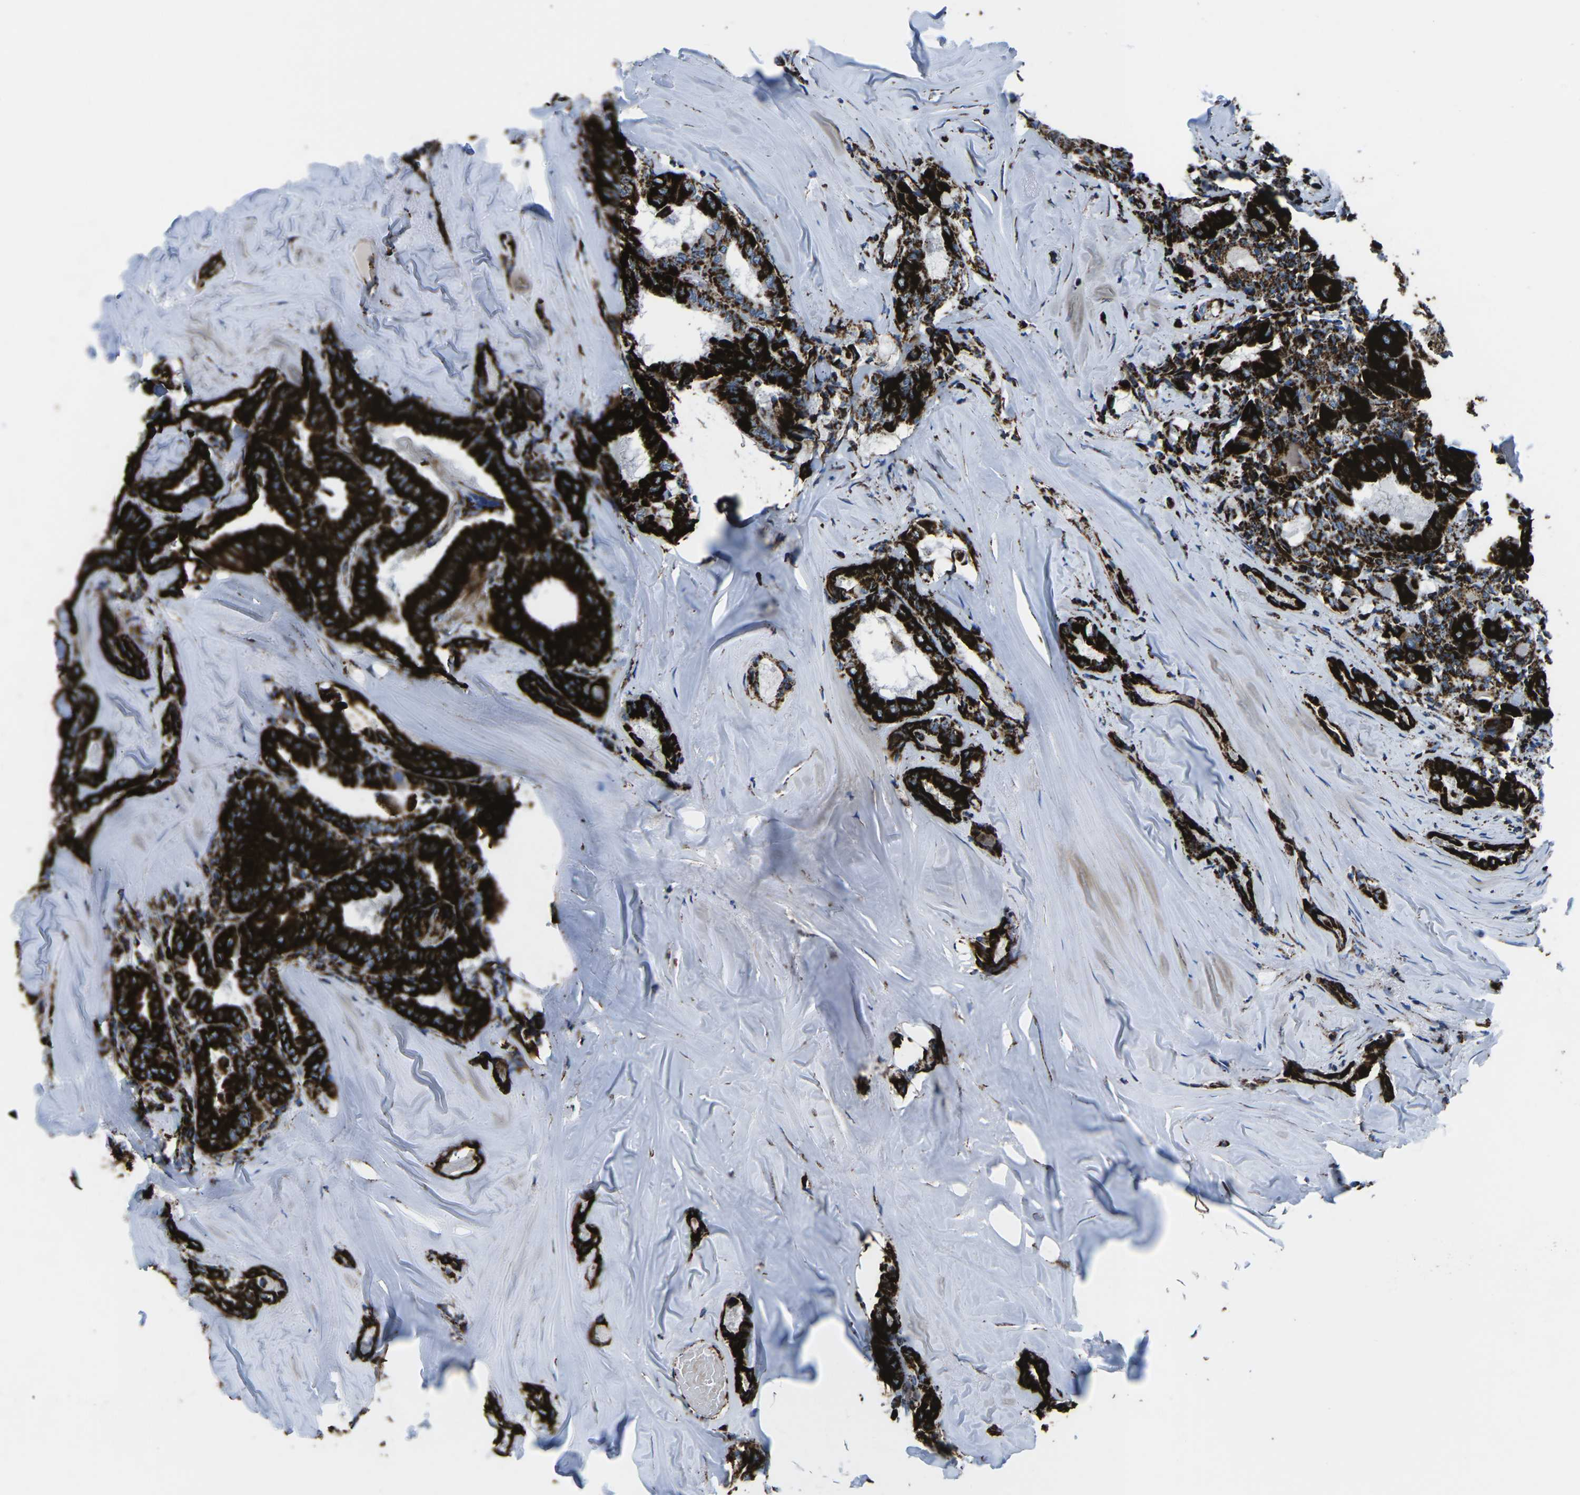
{"staining": {"intensity": "strong", "quantity": ">75%", "location": "cytoplasmic/membranous"}, "tissue": "thyroid cancer", "cell_type": "Tumor cells", "image_type": "cancer", "snomed": [{"axis": "morphology", "description": "Papillary adenocarcinoma, NOS"}, {"axis": "topography", "description": "Thyroid gland"}], "caption": "Immunohistochemical staining of thyroid papillary adenocarcinoma shows high levels of strong cytoplasmic/membranous expression in about >75% of tumor cells. The staining was performed using DAB (3,3'-diaminobenzidine) to visualize the protein expression in brown, while the nuclei were stained in blue with hematoxylin (Magnification: 20x).", "gene": "MT-CO2", "patient": {"sex": "female", "age": 42}}